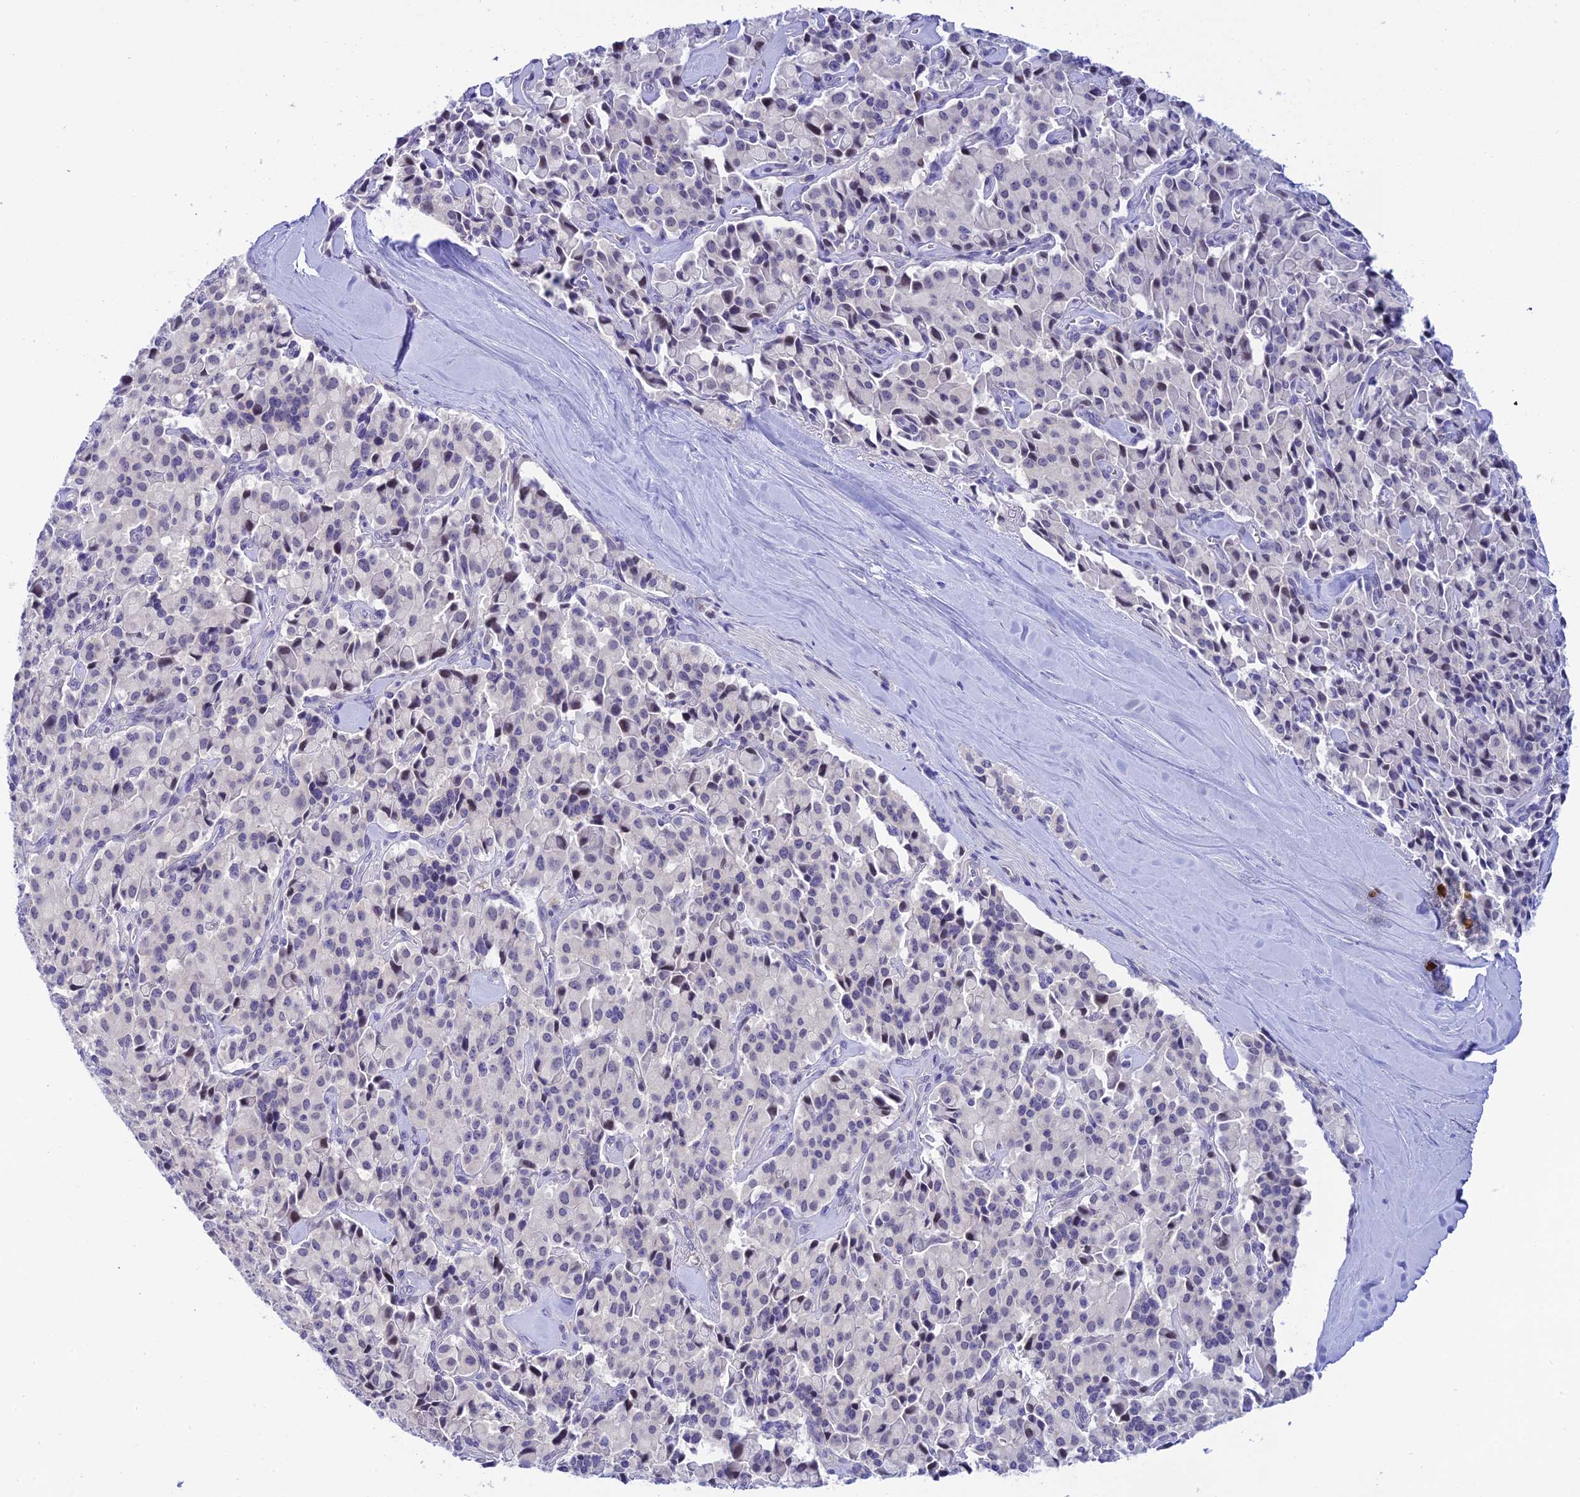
{"staining": {"intensity": "weak", "quantity": "<25%", "location": "nuclear"}, "tissue": "pancreatic cancer", "cell_type": "Tumor cells", "image_type": "cancer", "snomed": [{"axis": "morphology", "description": "Adenocarcinoma, NOS"}, {"axis": "topography", "description": "Pancreas"}], "caption": "This is an immunohistochemistry (IHC) image of human adenocarcinoma (pancreatic). There is no staining in tumor cells.", "gene": "RASGEF1B", "patient": {"sex": "male", "age": 65}}